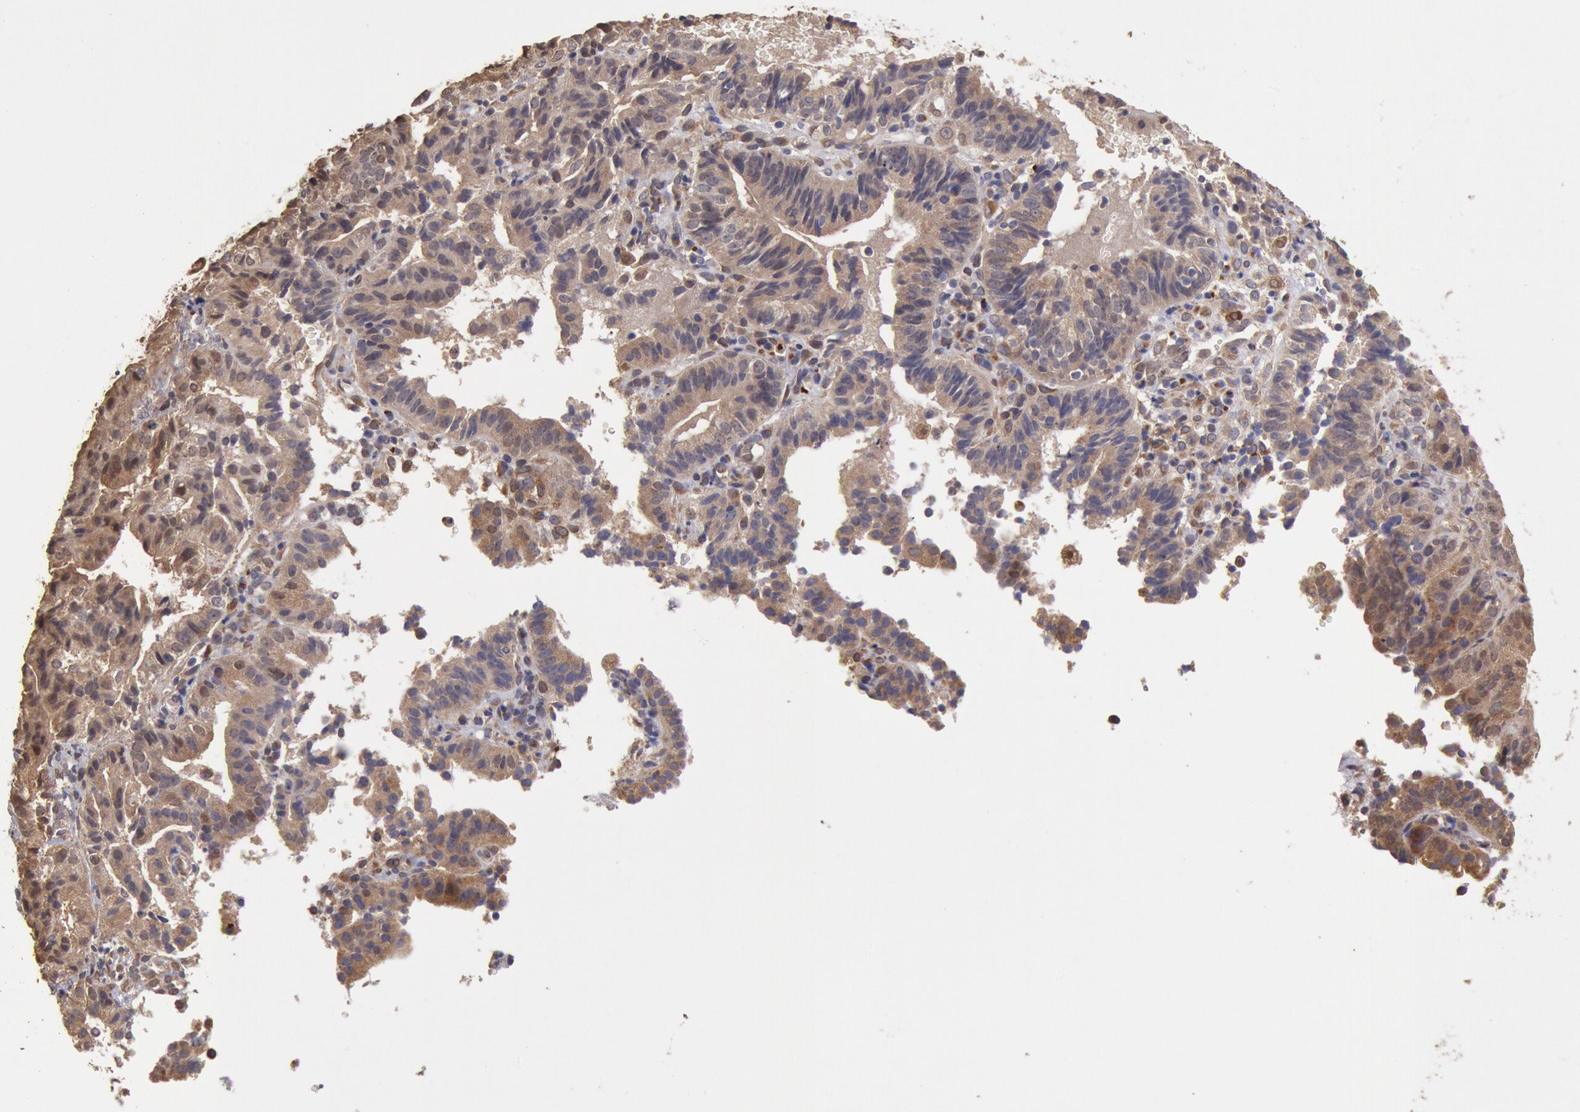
{"staining": {"intensity": "strong", "quantity": ">75%", "location": "cytoplasmic/membranous,nuclear"}, "tissue": "cervical cancer", "cell_type": "Tumor cells", "image_type": "cancer", "snomed": [{"axis": "morphology", "description": "Adenocarcinoma, NOS"}, {"axis": "topography", "description": "Cervix"}], "caption": "Adenocarcinoma (cervical) tissue exhibits strong cytoplasmic/membranous and nuclear positivity in approximately >75% of tumor cells Immunohistochemistry (ihc) stains the protein in brown and the nuclei are stained blue.", "gene": "COMT", "patient": {"sex": "female", "age": 60}}